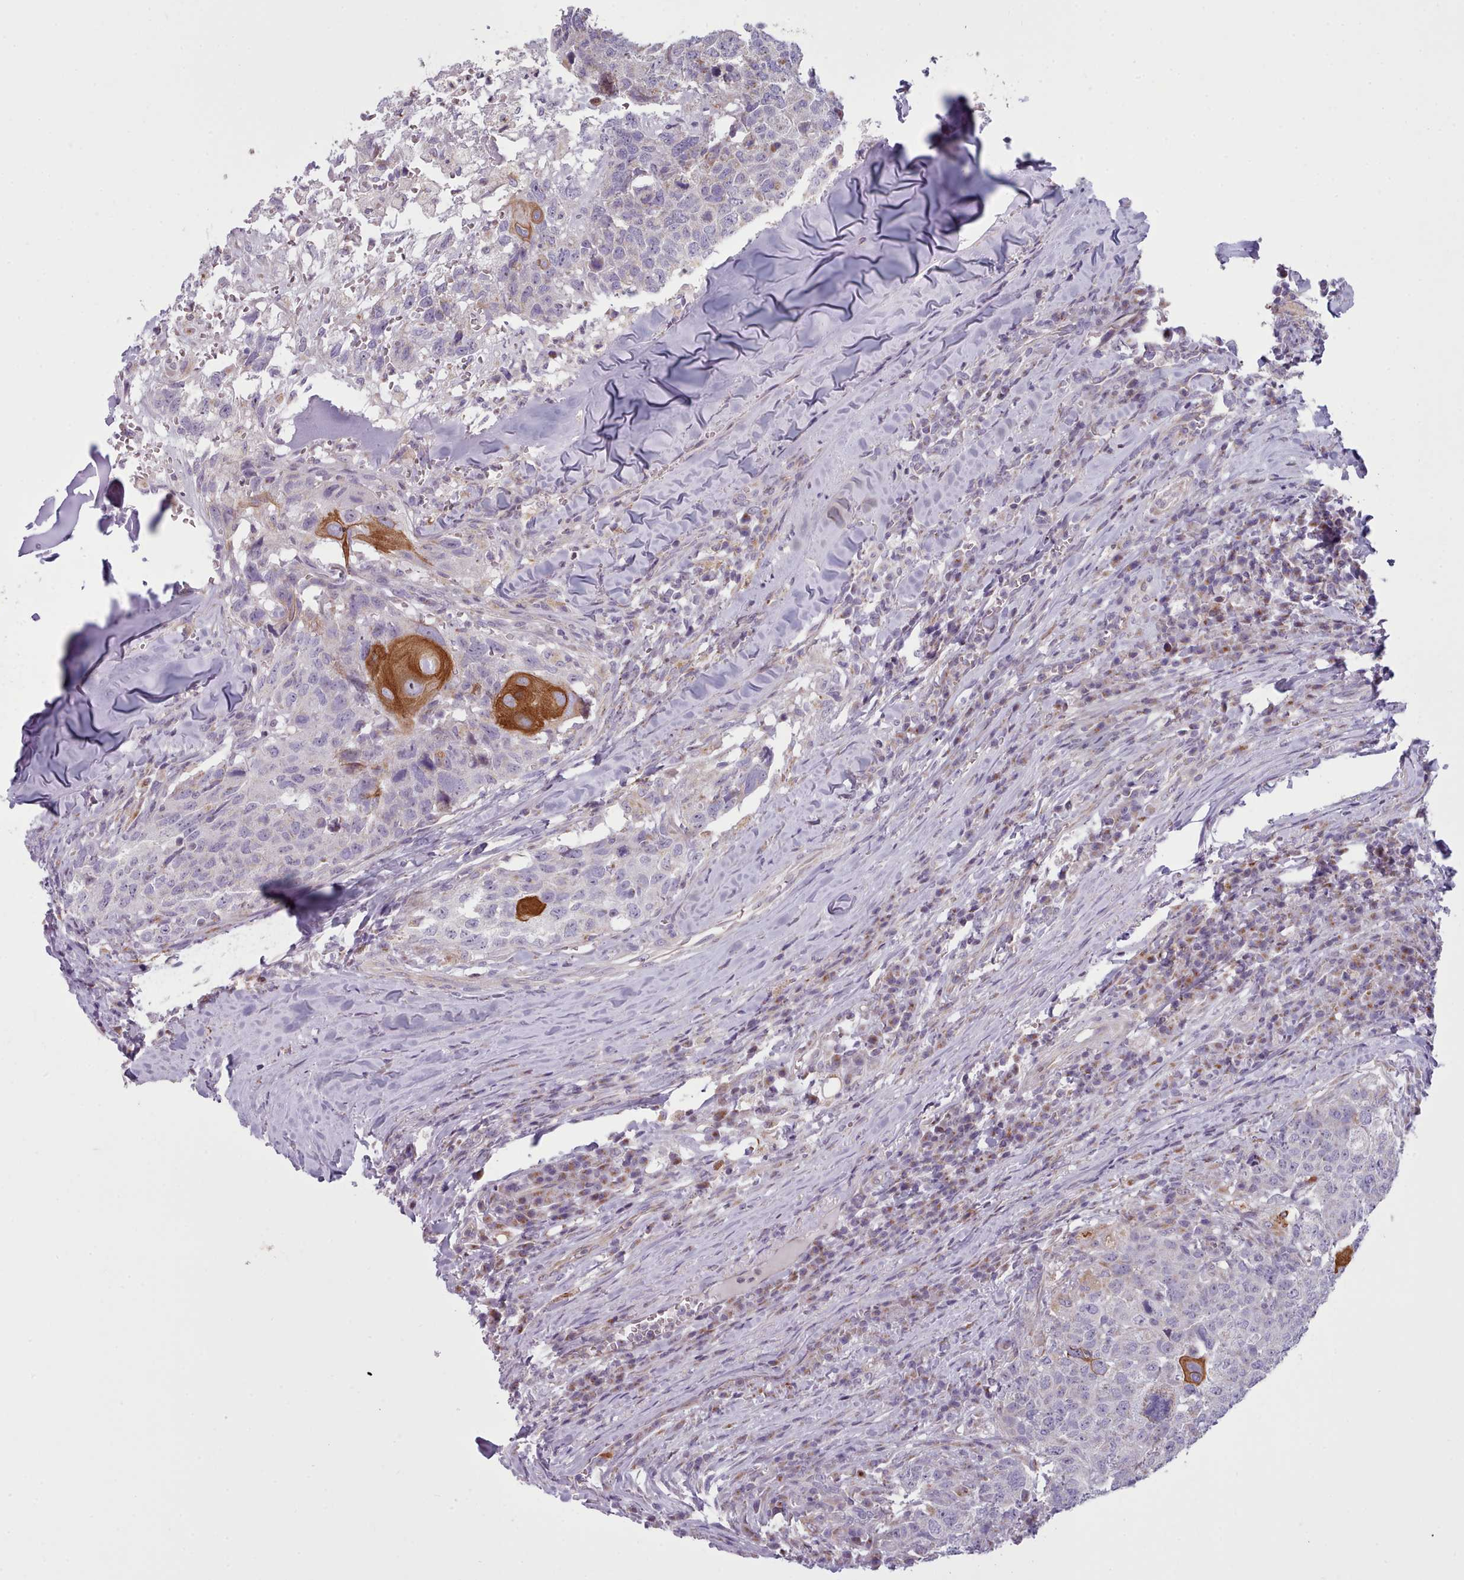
{"staining": {"intensity": "strong", "quantity": "<25%", "location": "cytoplasmic/membranous"}, "tissue": "head and neck cancer", "cell_type": "Tumor cells", "image_type": "cancer", "snomed": [{"axis": "morphology", "description": "Normal tissue, NOS"}, {"axis": "morphology", "description": "Squamous cell carcinoma, NOS"}, {"axis": "topography", "description": "Skeletal muscle"}, {"axis": "topography", "description": "Vascular tissue"}, {"axis": "topography", "description": "Peripheral nerve tissue"}, {"axis": "topography", "description": "Head-Neck"}], "caption": "This is a photomicrograph of immunohistochemistry (IHC) staining of squamous cell carcinoma (head and neck), which shows strong positivity in the cytoplasmic/membranous of tumor cells.", "gene": "SLC52A3", "patient": {"sex": "male", "age": 66}}